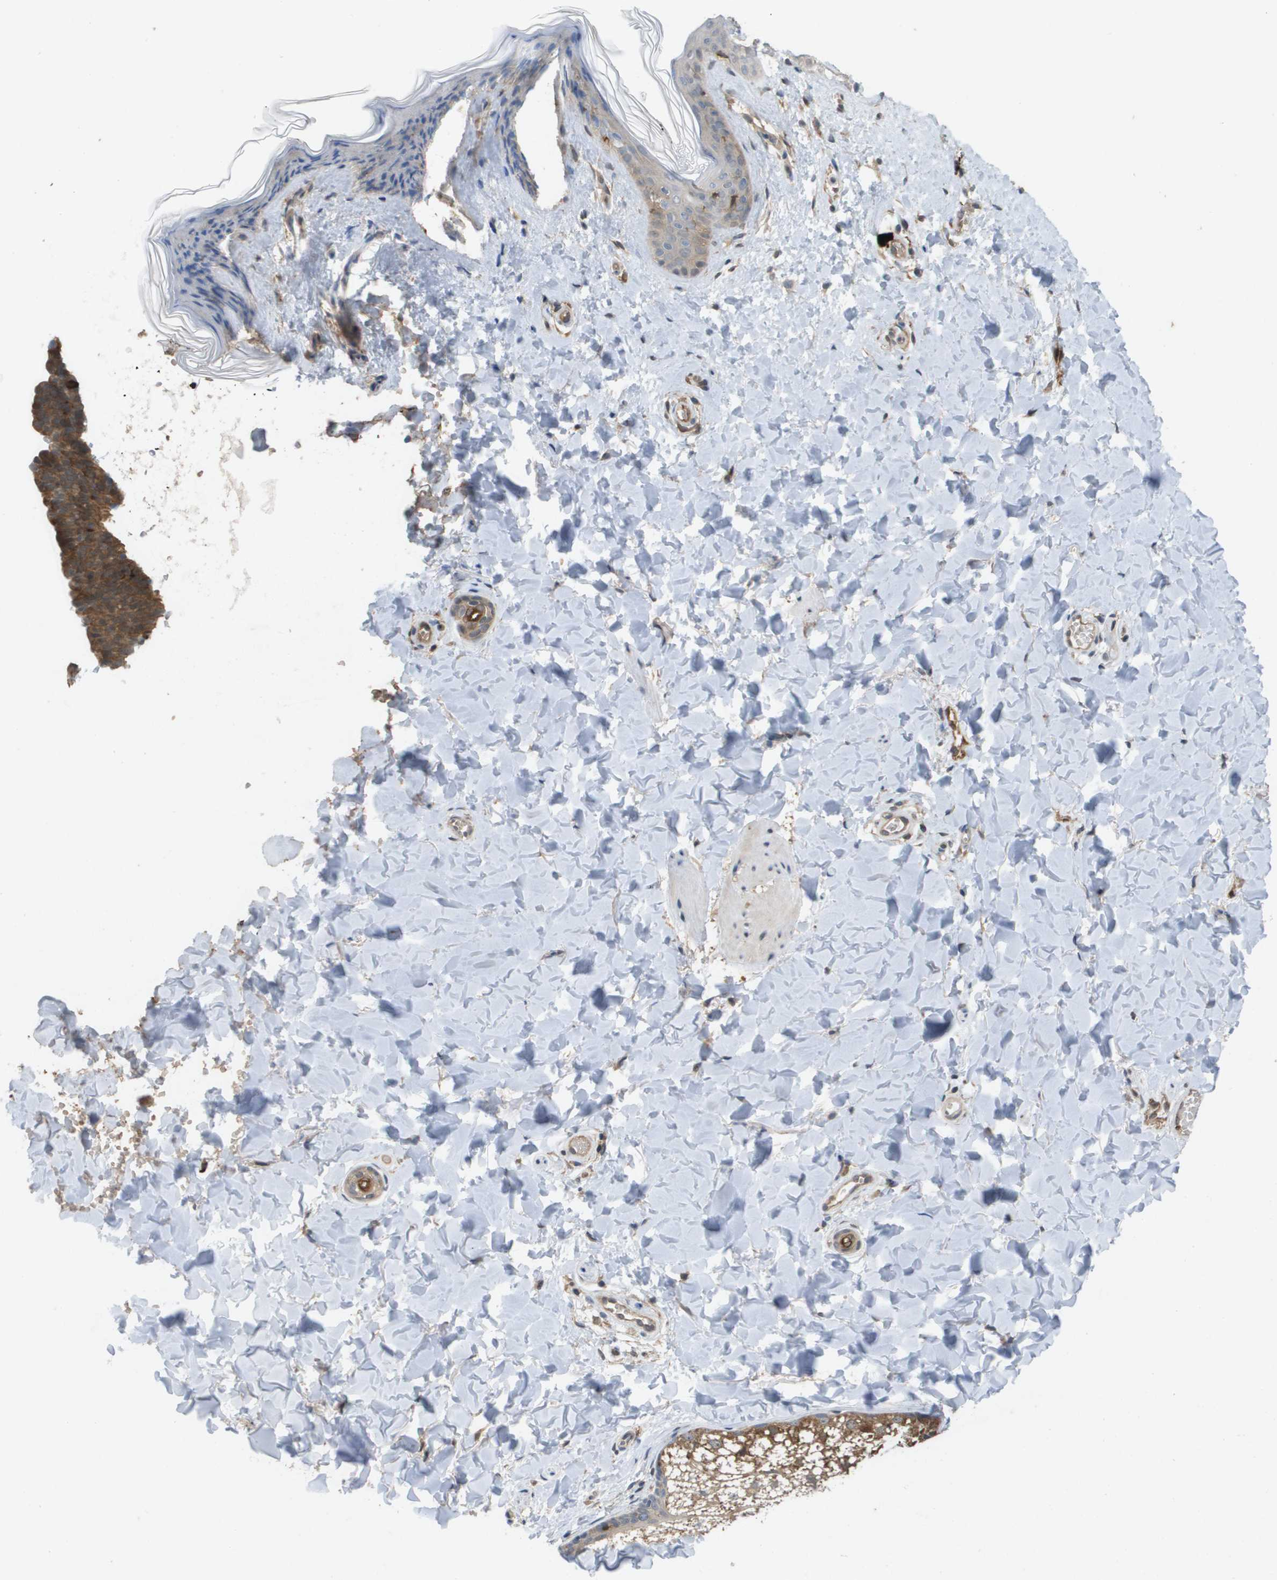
{"staining": {"intensity": "negative", "quantity": "none", "location": "none"}, "tissue": "skin", "cell_type": "Fibroblasts", "image_type": "normal", "snomed": [{"axis": "morphology", "description": "Normal tissue, NOS"}, {"axis": "topography", "description": "Skin"}], "caption": "Skin was stained to show a protein in brown. There is no significant staining in fibroblasts. The staining was performed using DAB to visualize the protein expression in brown, while the nuclei were stained in blue with hematoxylin (Magnification: 20x).", "gene": "PALD1", "patient": {"sex": "female", "age": 17}}